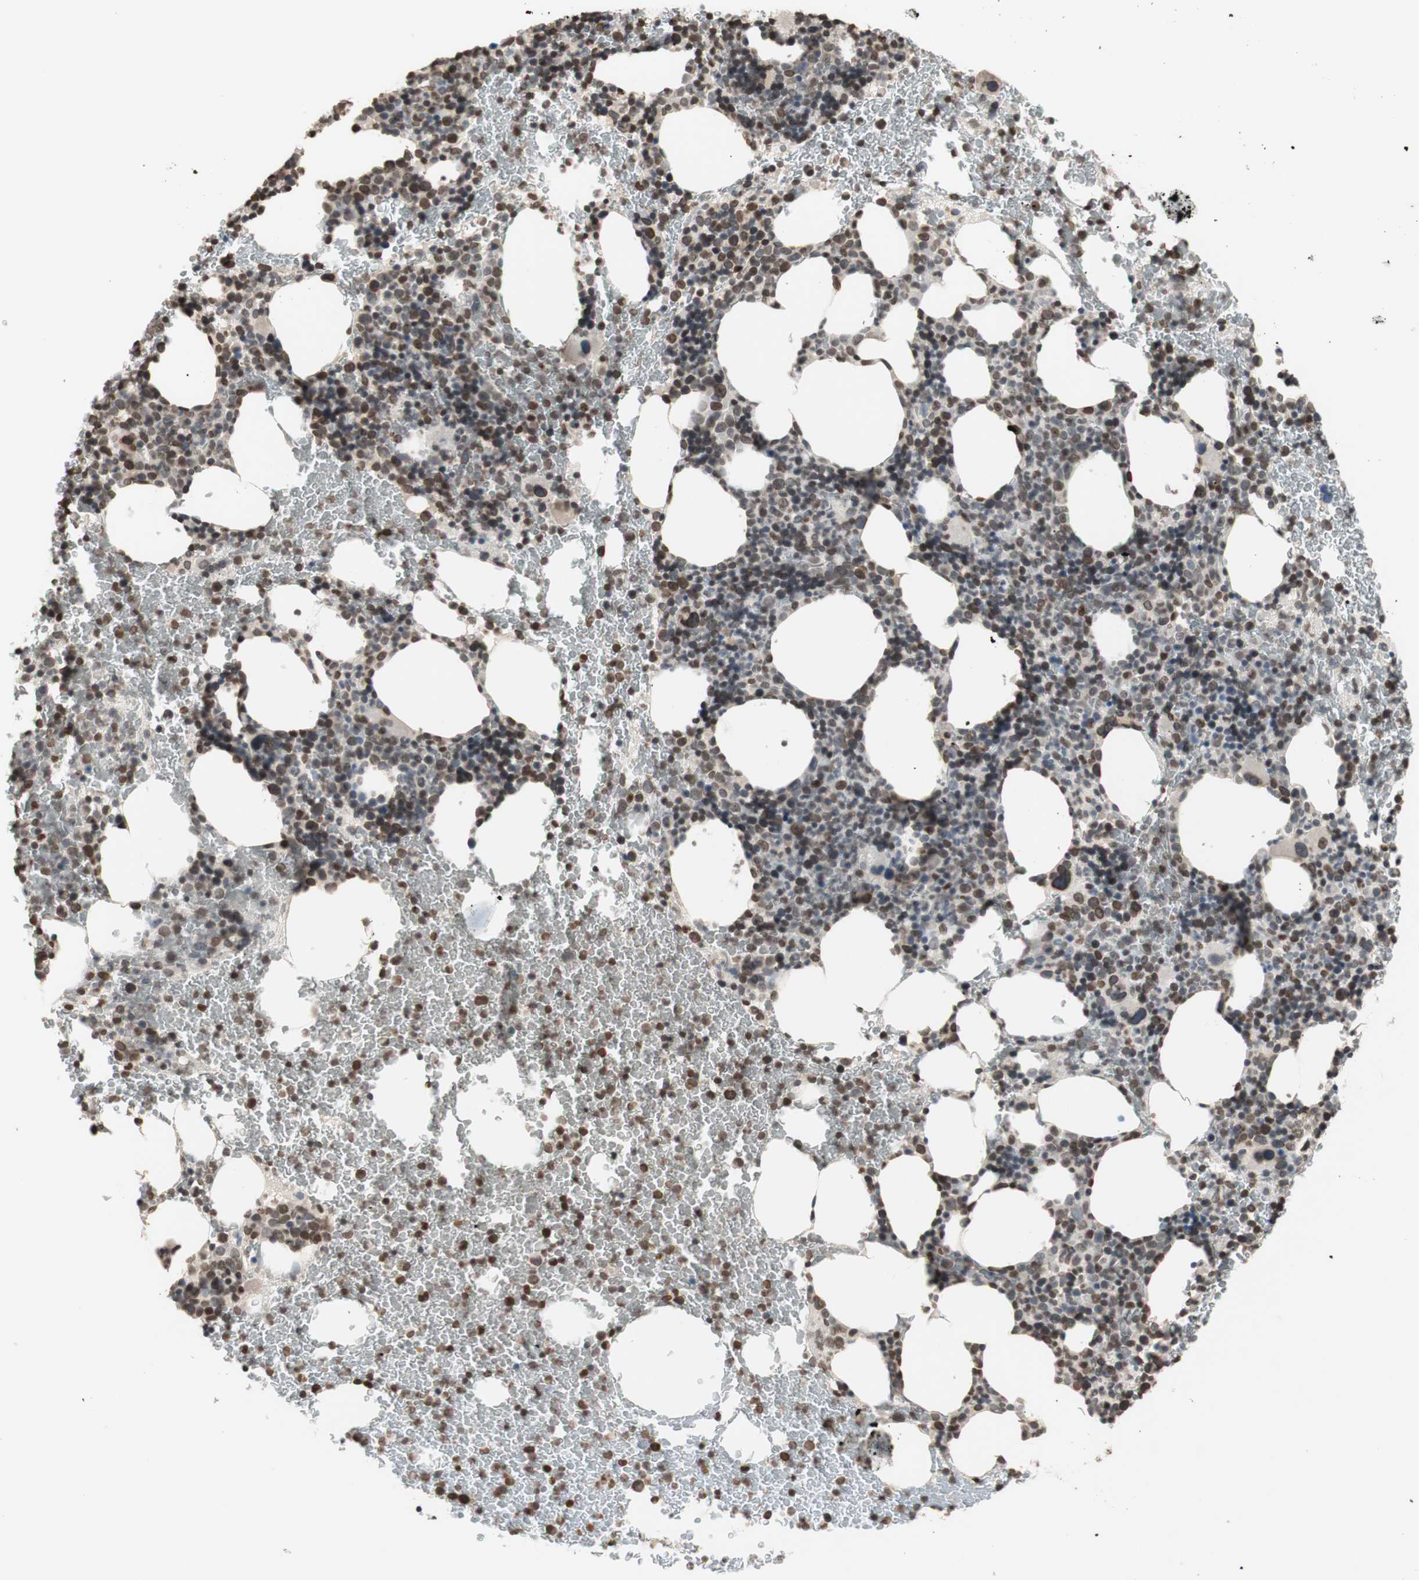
{"staining": {"intensity": "moderate", "quantity": "25%-75%", "location": "nuclear"}, "tissue": "bone marrow", "cell_type": "Hematopoietic cells", "image_type": "normal", "snomed": [{"axis": "morphology", "description": "Normal tissue, NOS"}, {"axis": "morphology", "description": "Inflammation, NOS"}, {"axis": "topography", "description": "Bone marrow"}], "caption": "A medium amount of moderate nuclear expression is identified in about 25%-75% of hematopoietic cells in normal bone marrow. (DAB (3,3'-diaminobenzidine) = brown stain, brightfield microscopy at high magnification).", "gene": "TMPO", "patient": {"sex": "male", "age": 72}}